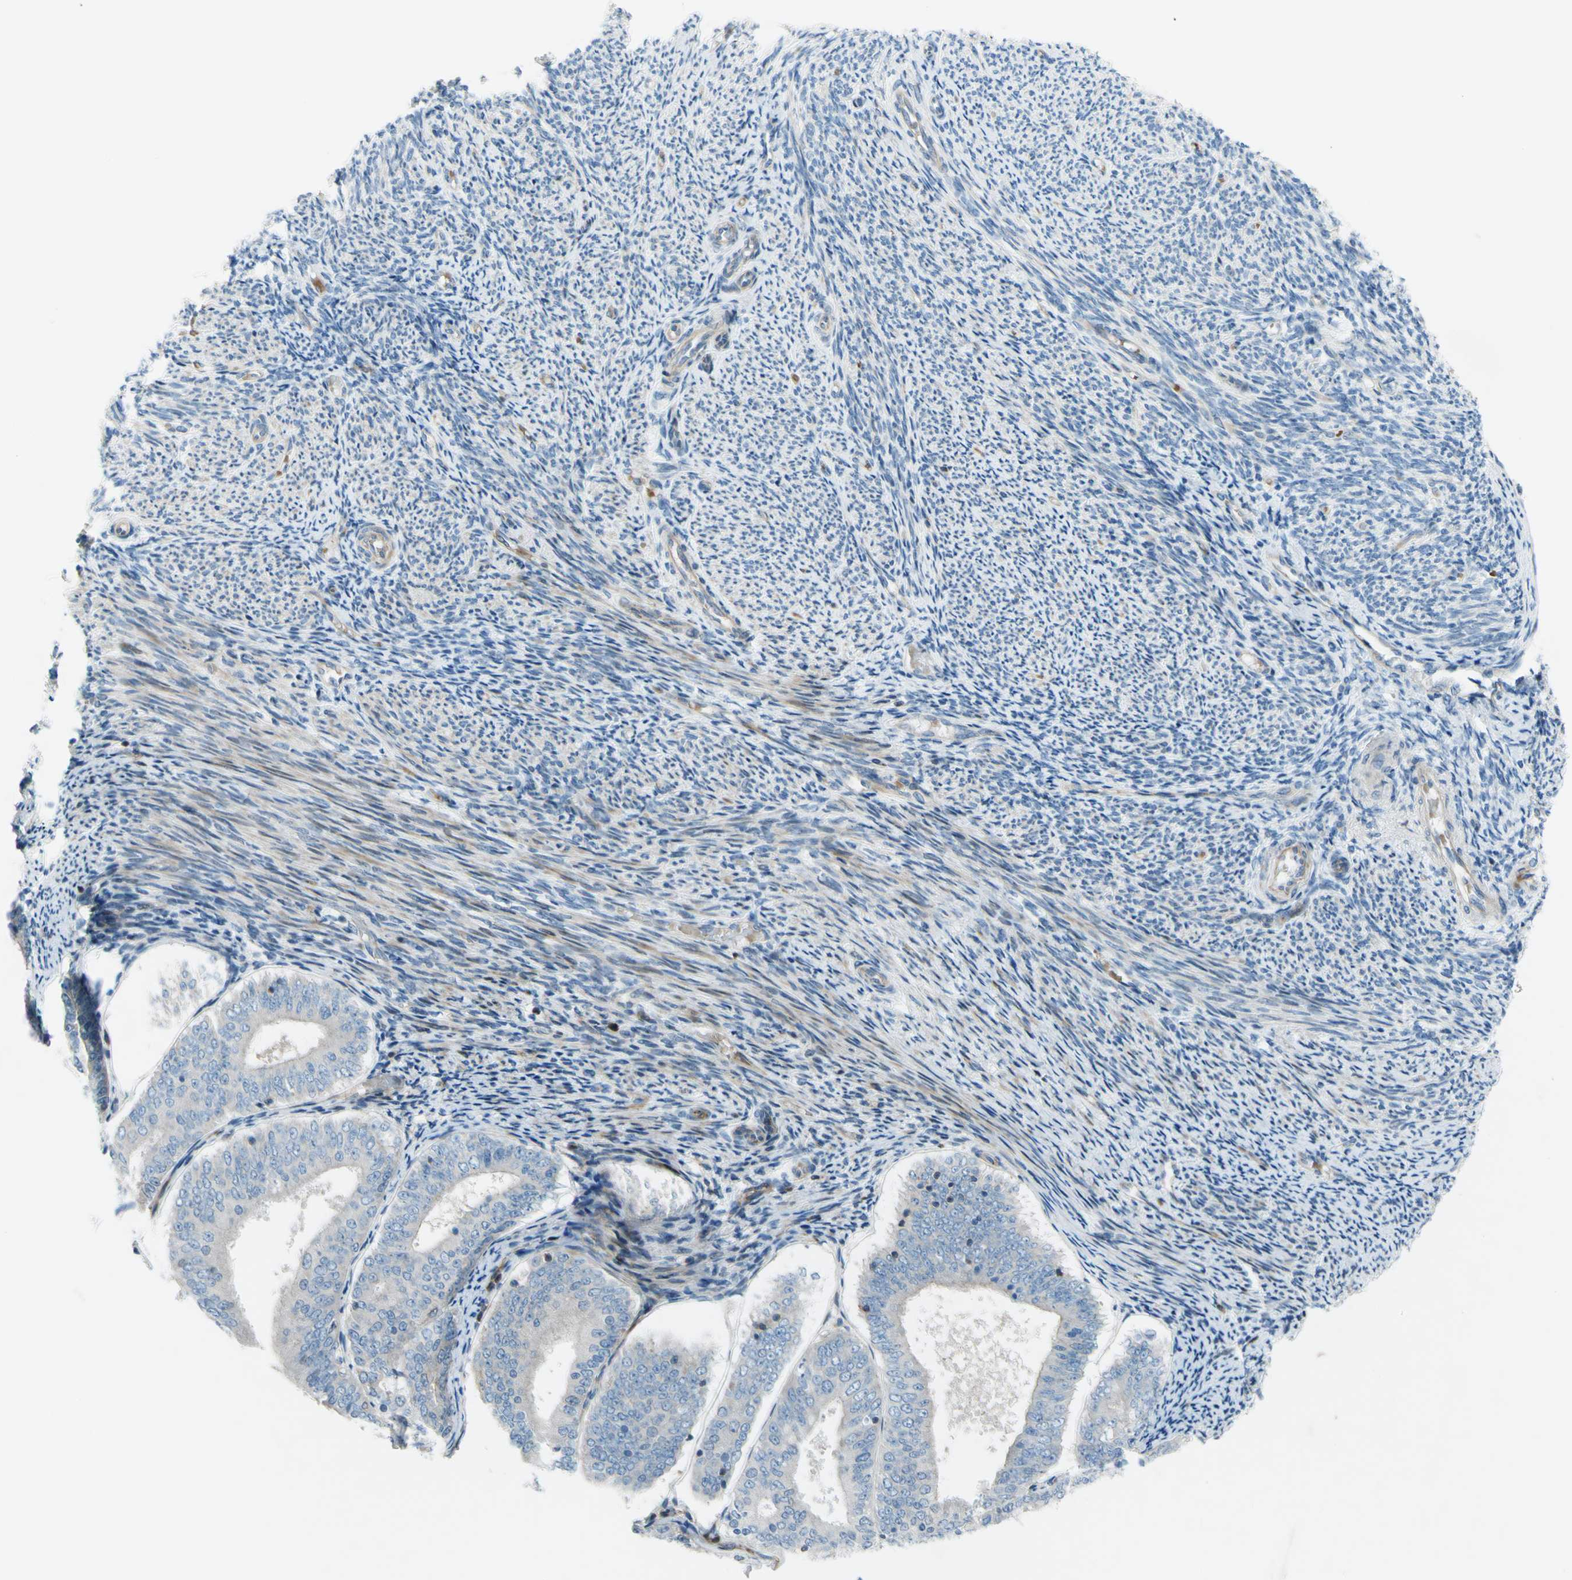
{"staining": {"intensity": "negative", "quantity": "none", "location": "none"}, "tissue": "endometrial cancer", "cell_type": "Tumor cells", "image_type": "cancer", "snomed": [{"axis": "morphology", "description": "Adenocarcinoma, NOS"}, {"axis": "topography", "description": "Endometrium"}], "caption": "Immunohistochemistry image of neoplastic tissue: endometrial cancer stained with DAB shows no significant protein staining in tumor cells.", "gene": "PAK2", "patient": {"sex": "female", "age": 63}}